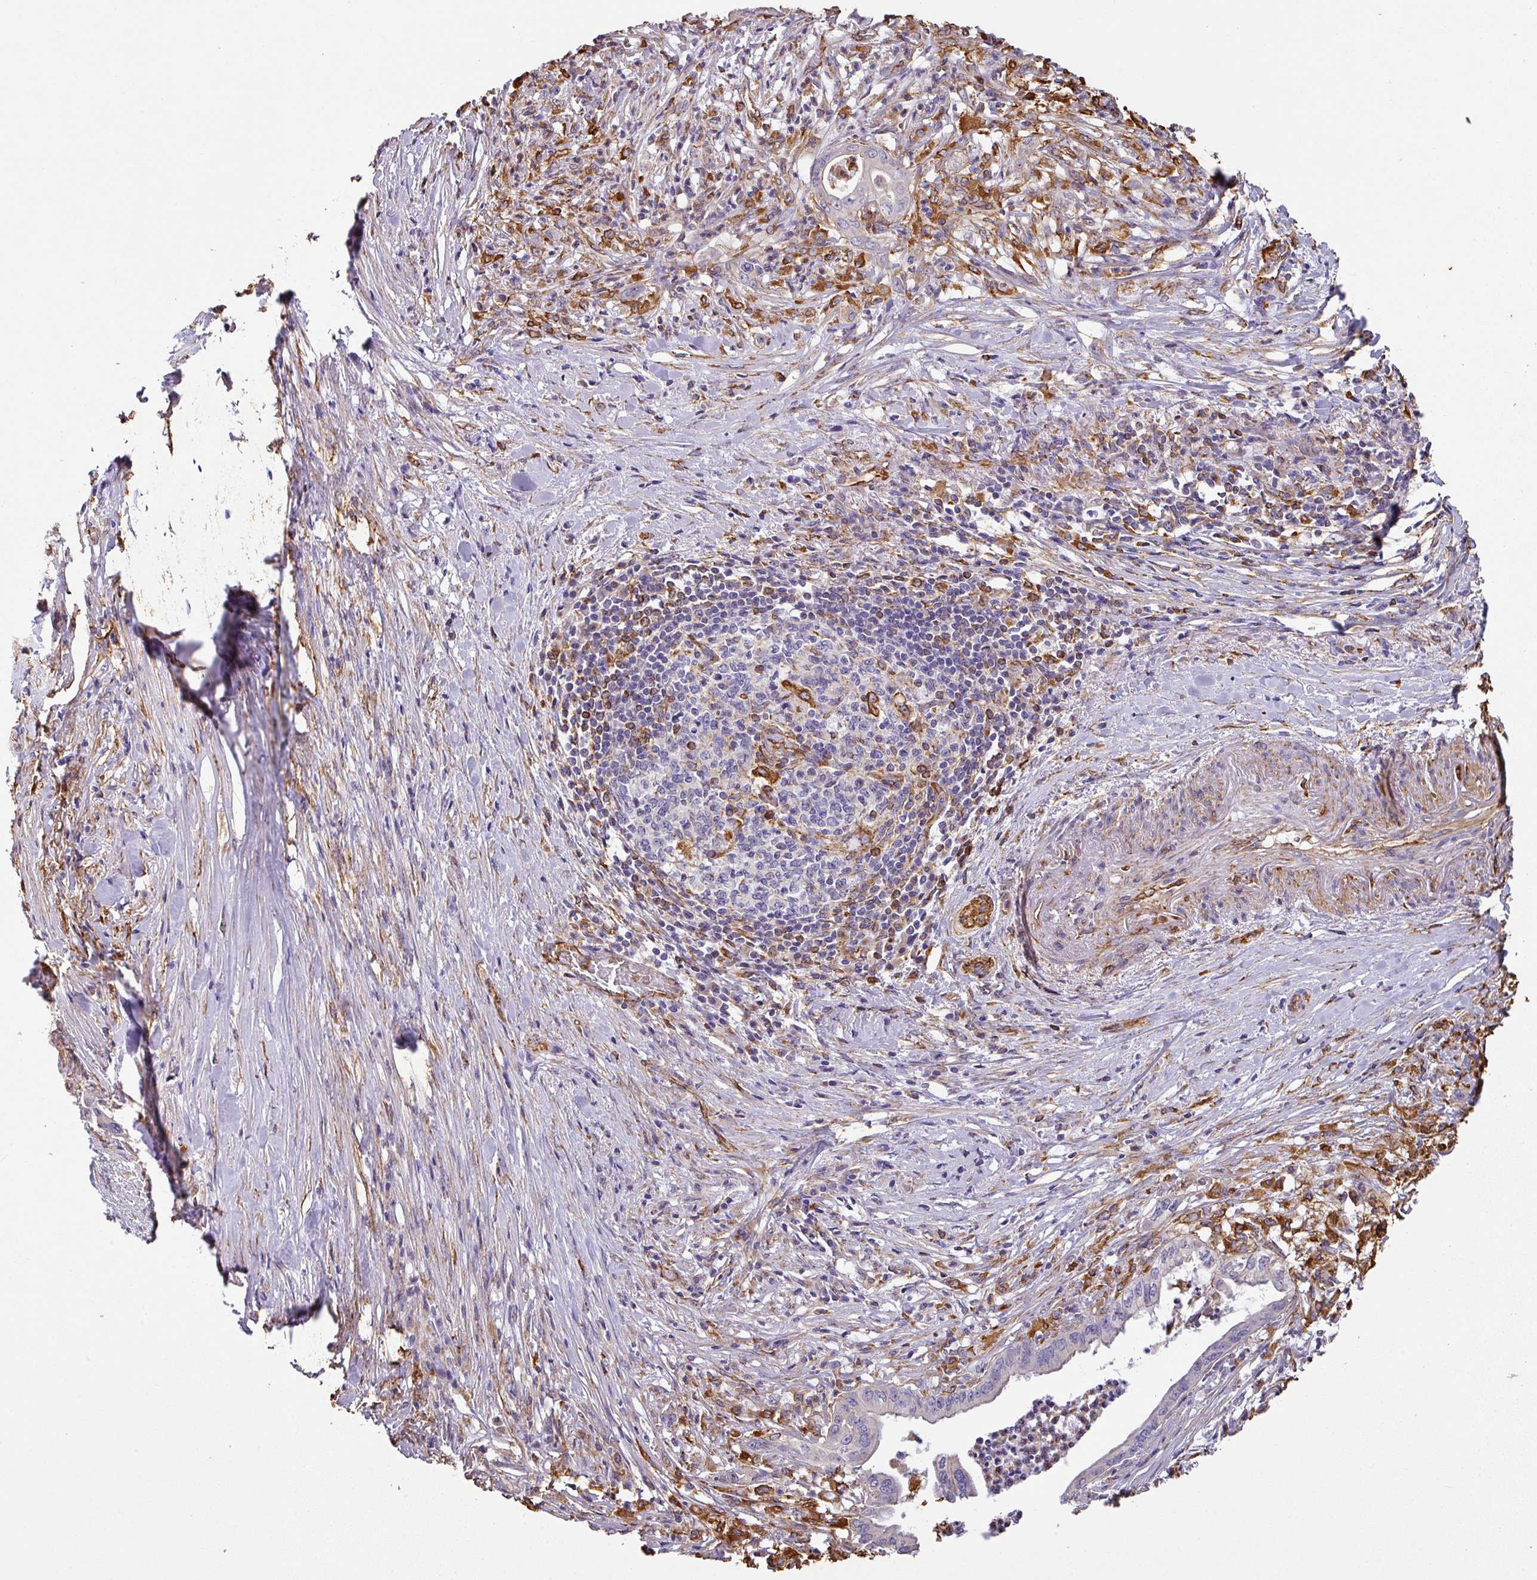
{"staining": {"intensity": "negative", "quantity": "none", "location": "none"}, "tissue": "pancreatic cancer", "cell_type": "Tumor cells", "image_type": "cancer", "snomed": [{"axis": "morphology", "description": "Adenocarcinoma, NOS"}, {"axis": "topography", "description": "Pancreas"}], "caption": "Immunohistochemical staining of pancreatic cancer displays no significant positivity in tumor cells.", "gene": "ZNF280C", "patient": {"sex": "male", "age": 58}}